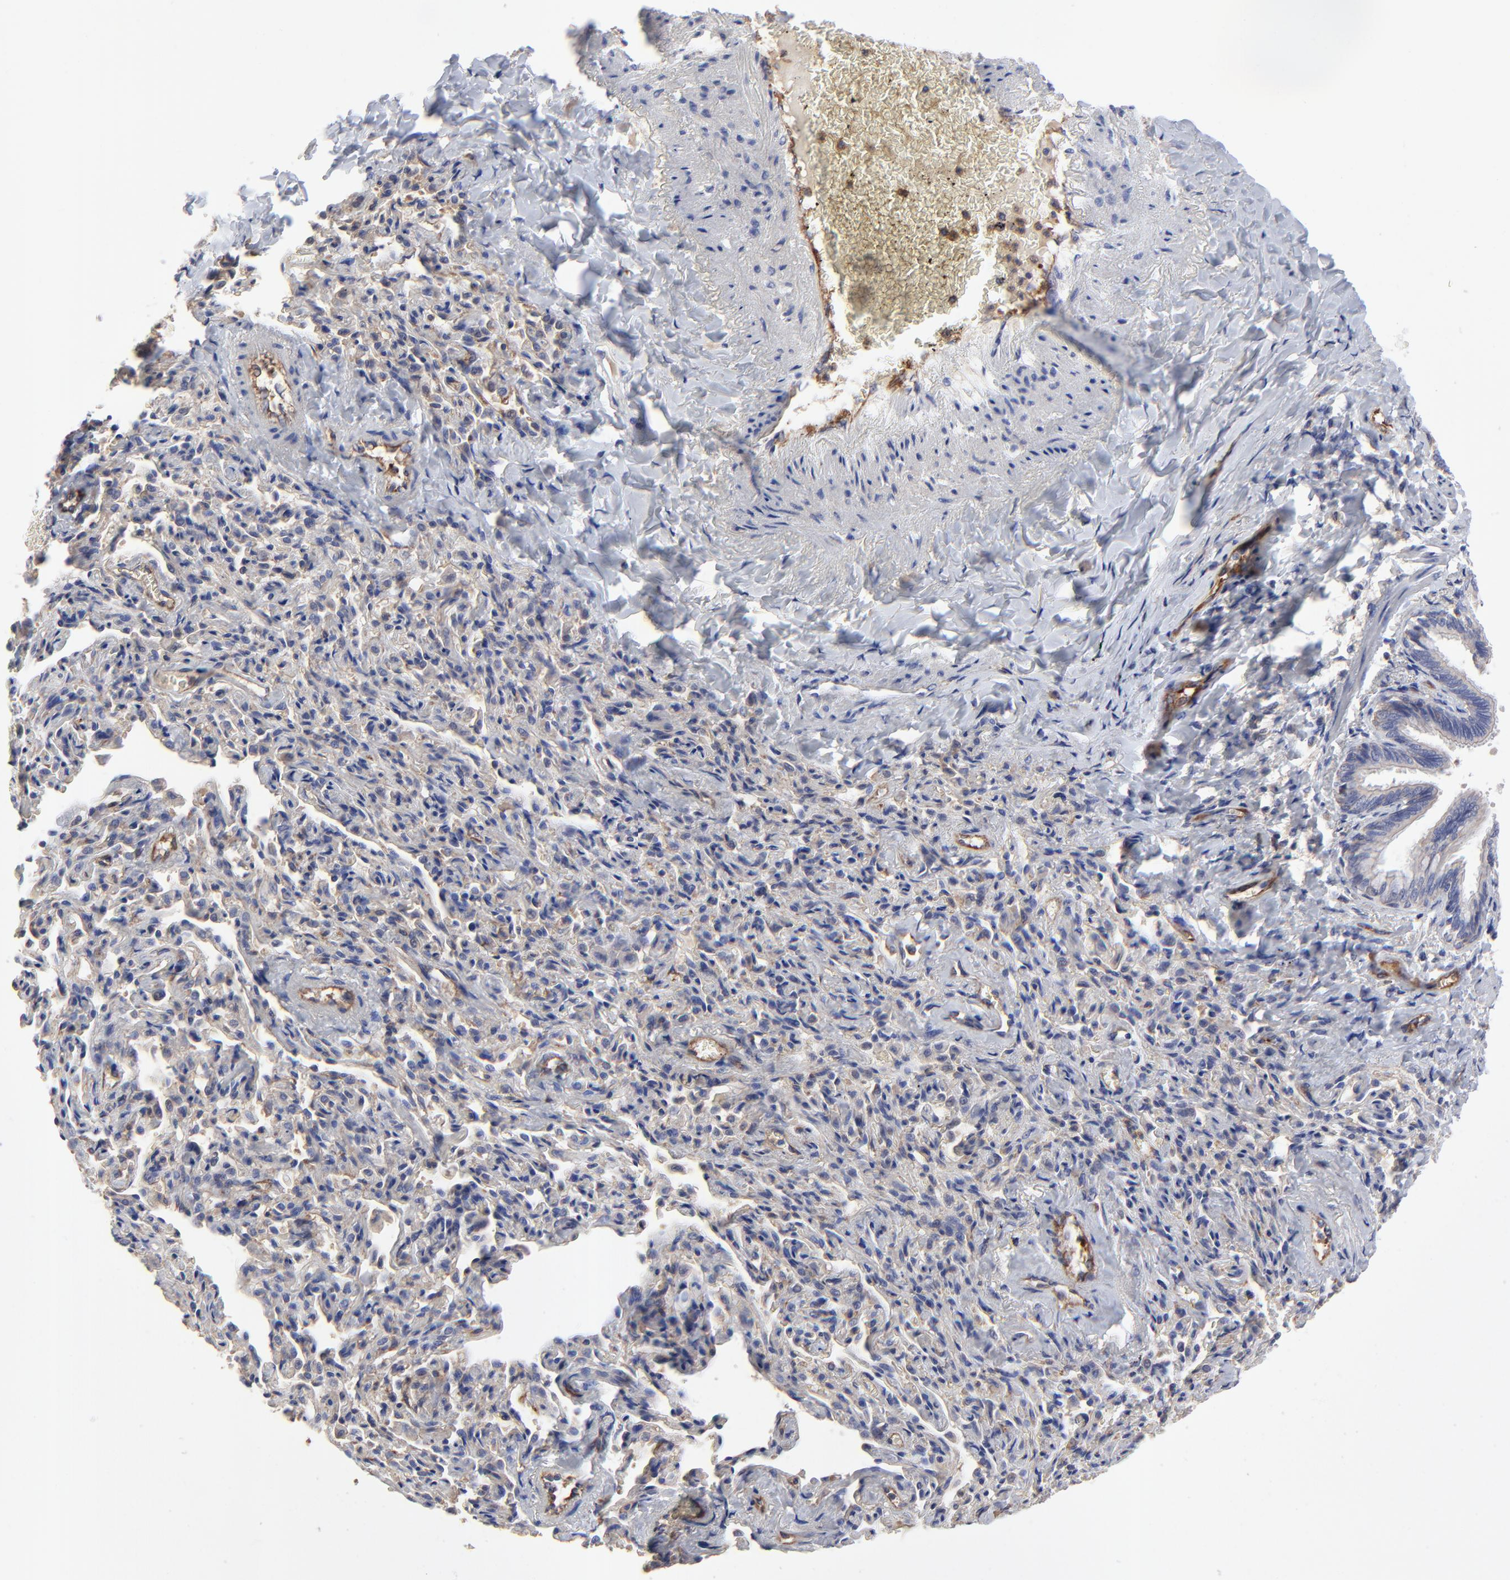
{"staining": {"intensity": "weak", "quantity": "<25%", "location": "cytoplasmic/membranous"}, "tissue": "bronchus", "cell_type": "Respiratory epithelial cells", "image_type": "normal", "snomed": [{"axis": "morphology", "description": "Normal tissue, NOS"}, {"axis": "topography", "description": "Lung"}], "caption": "Immunohistochemistry of benign human bronchus reveals no positivity in respiratory epithelial cells.", "gene": "SULF2", "patient": {"sex": "male", "age": 64}}